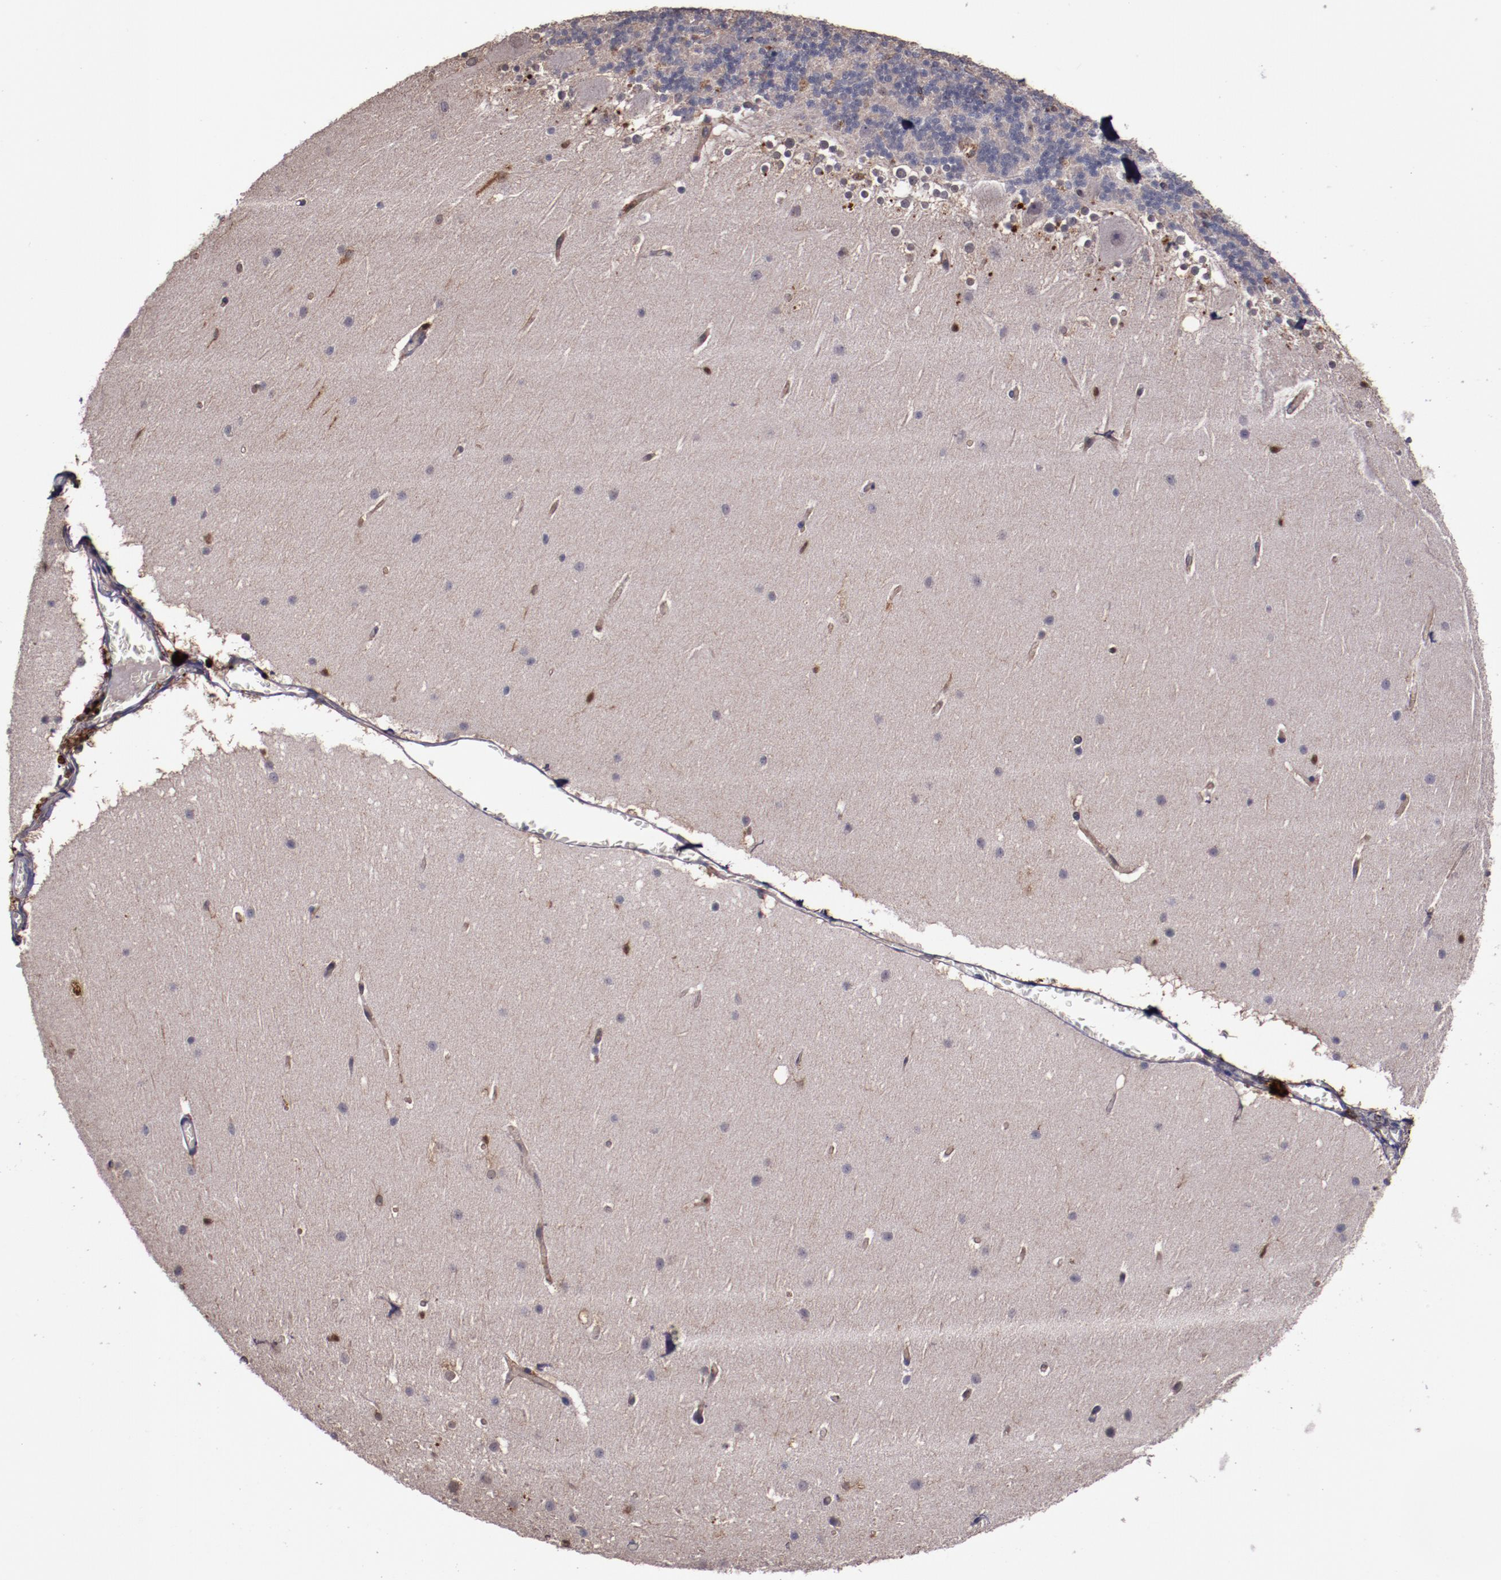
{"staining": {"intensity": "negative", "quantity": "none", "location": "none"}, "tissue": "cerebellum", "cell_type": "Cells in granular layer", "image_type": "normal", "snomed": [{"axis": "morphology", "description": "Normal tissue, NOS"}, {"axis": "topography", "description": "Cerebellum"}], "caption": "Immunohistochemical staining of unremarkable human cerebellum exhibits no significant staining in cells in granular layer. (DAB (3,3'-diaminobenzidine) immunohistochemistry (IHC) visualized using brightfield microscopy, high magnification).", "gene": "CHEK2", "patient": {"sex": "female", "age": 19}}